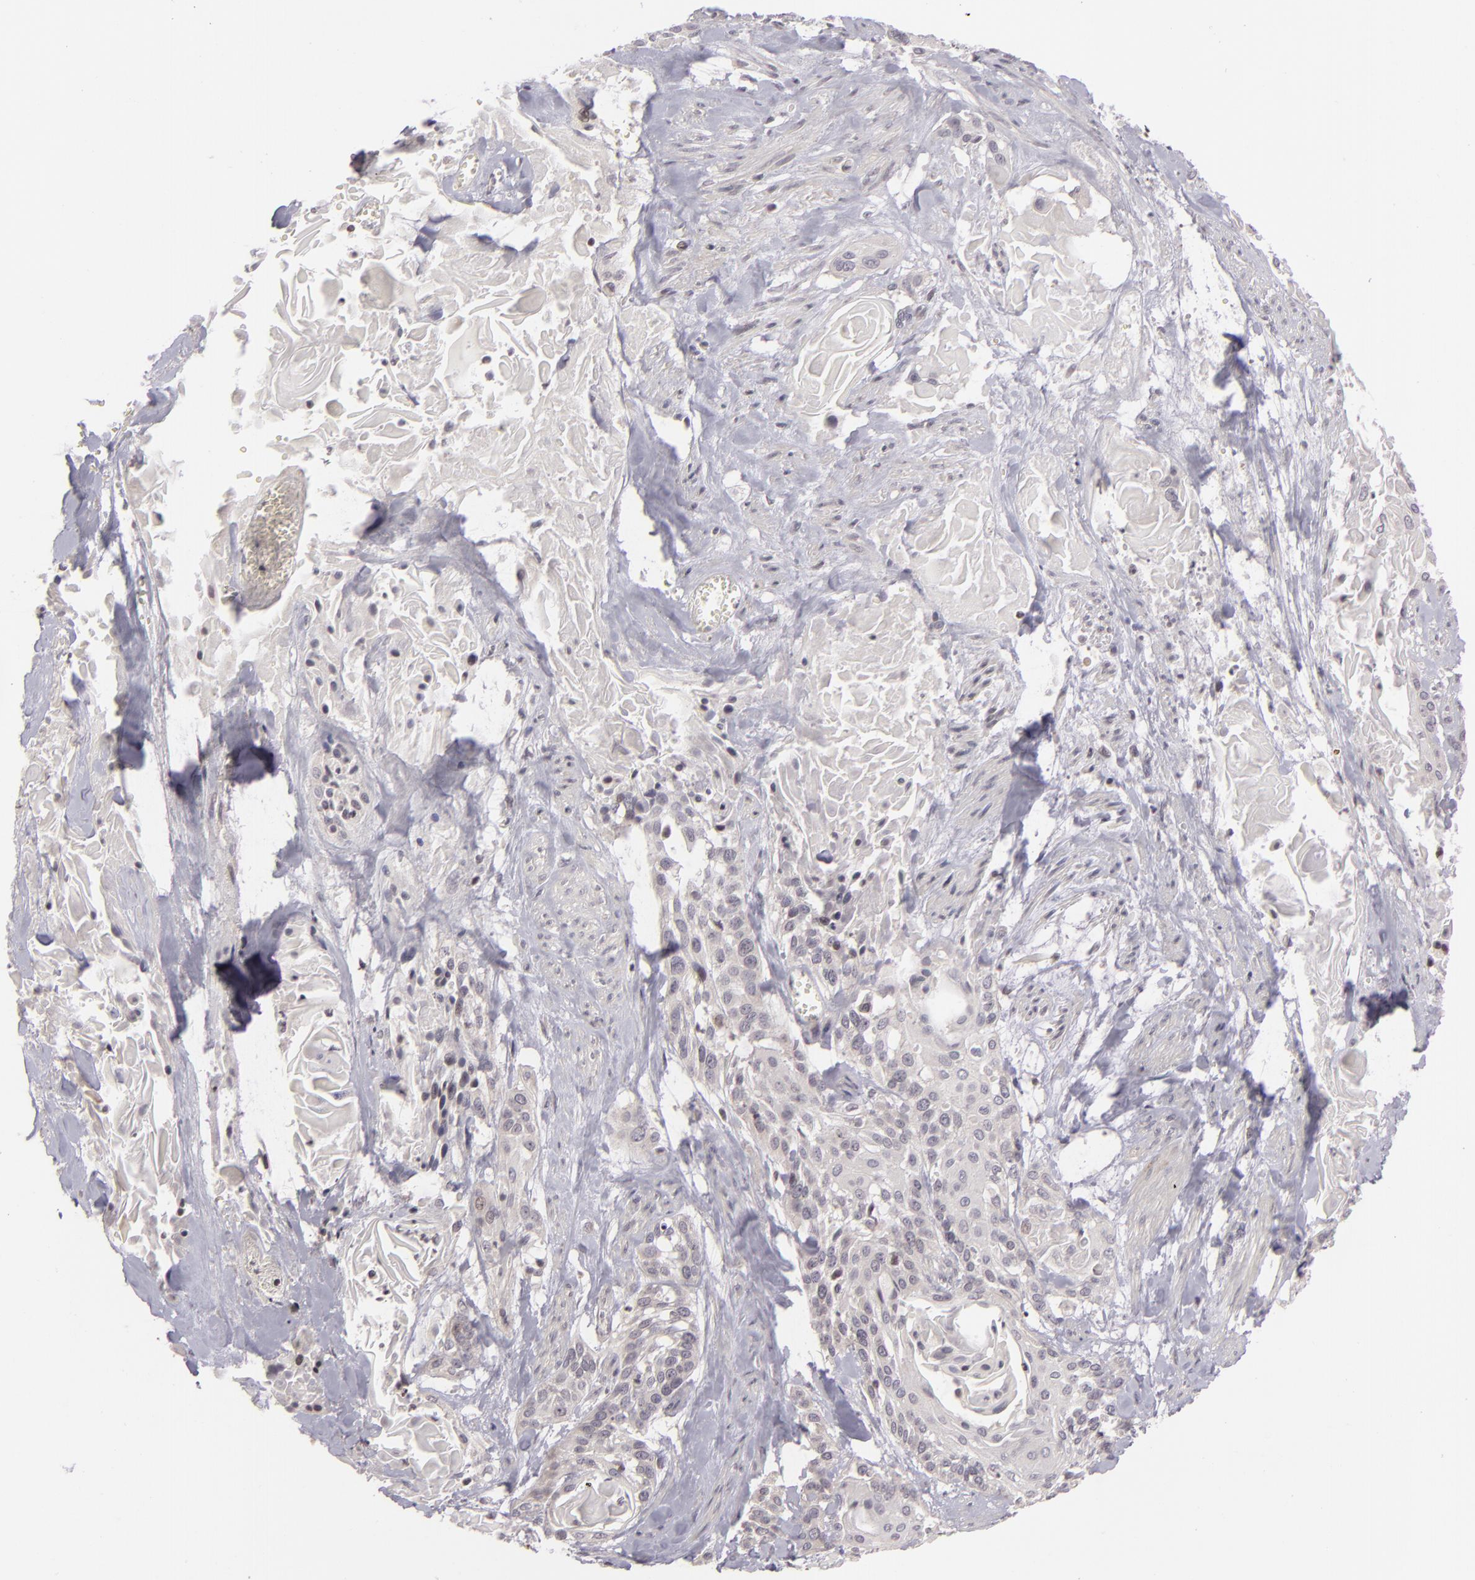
{"staining": {"intensity": "negative", "quantity": "none", "location": "none"}, "tissue": "cervical cancer", "cell_type": "Tumor cells", "image_type": "cancer", "snomed": [{"axis": "morphology", "description": "Squamous cell carcinoma, NOS"}, {"axis": "topography", "description": "Cervix"}], "caption": "A micrograph of cervical cancer stained for a protein reveals no brown staining in tumor cells.", "gene": "AKAP6", "patient": {"sex": "female", "age": 57}}